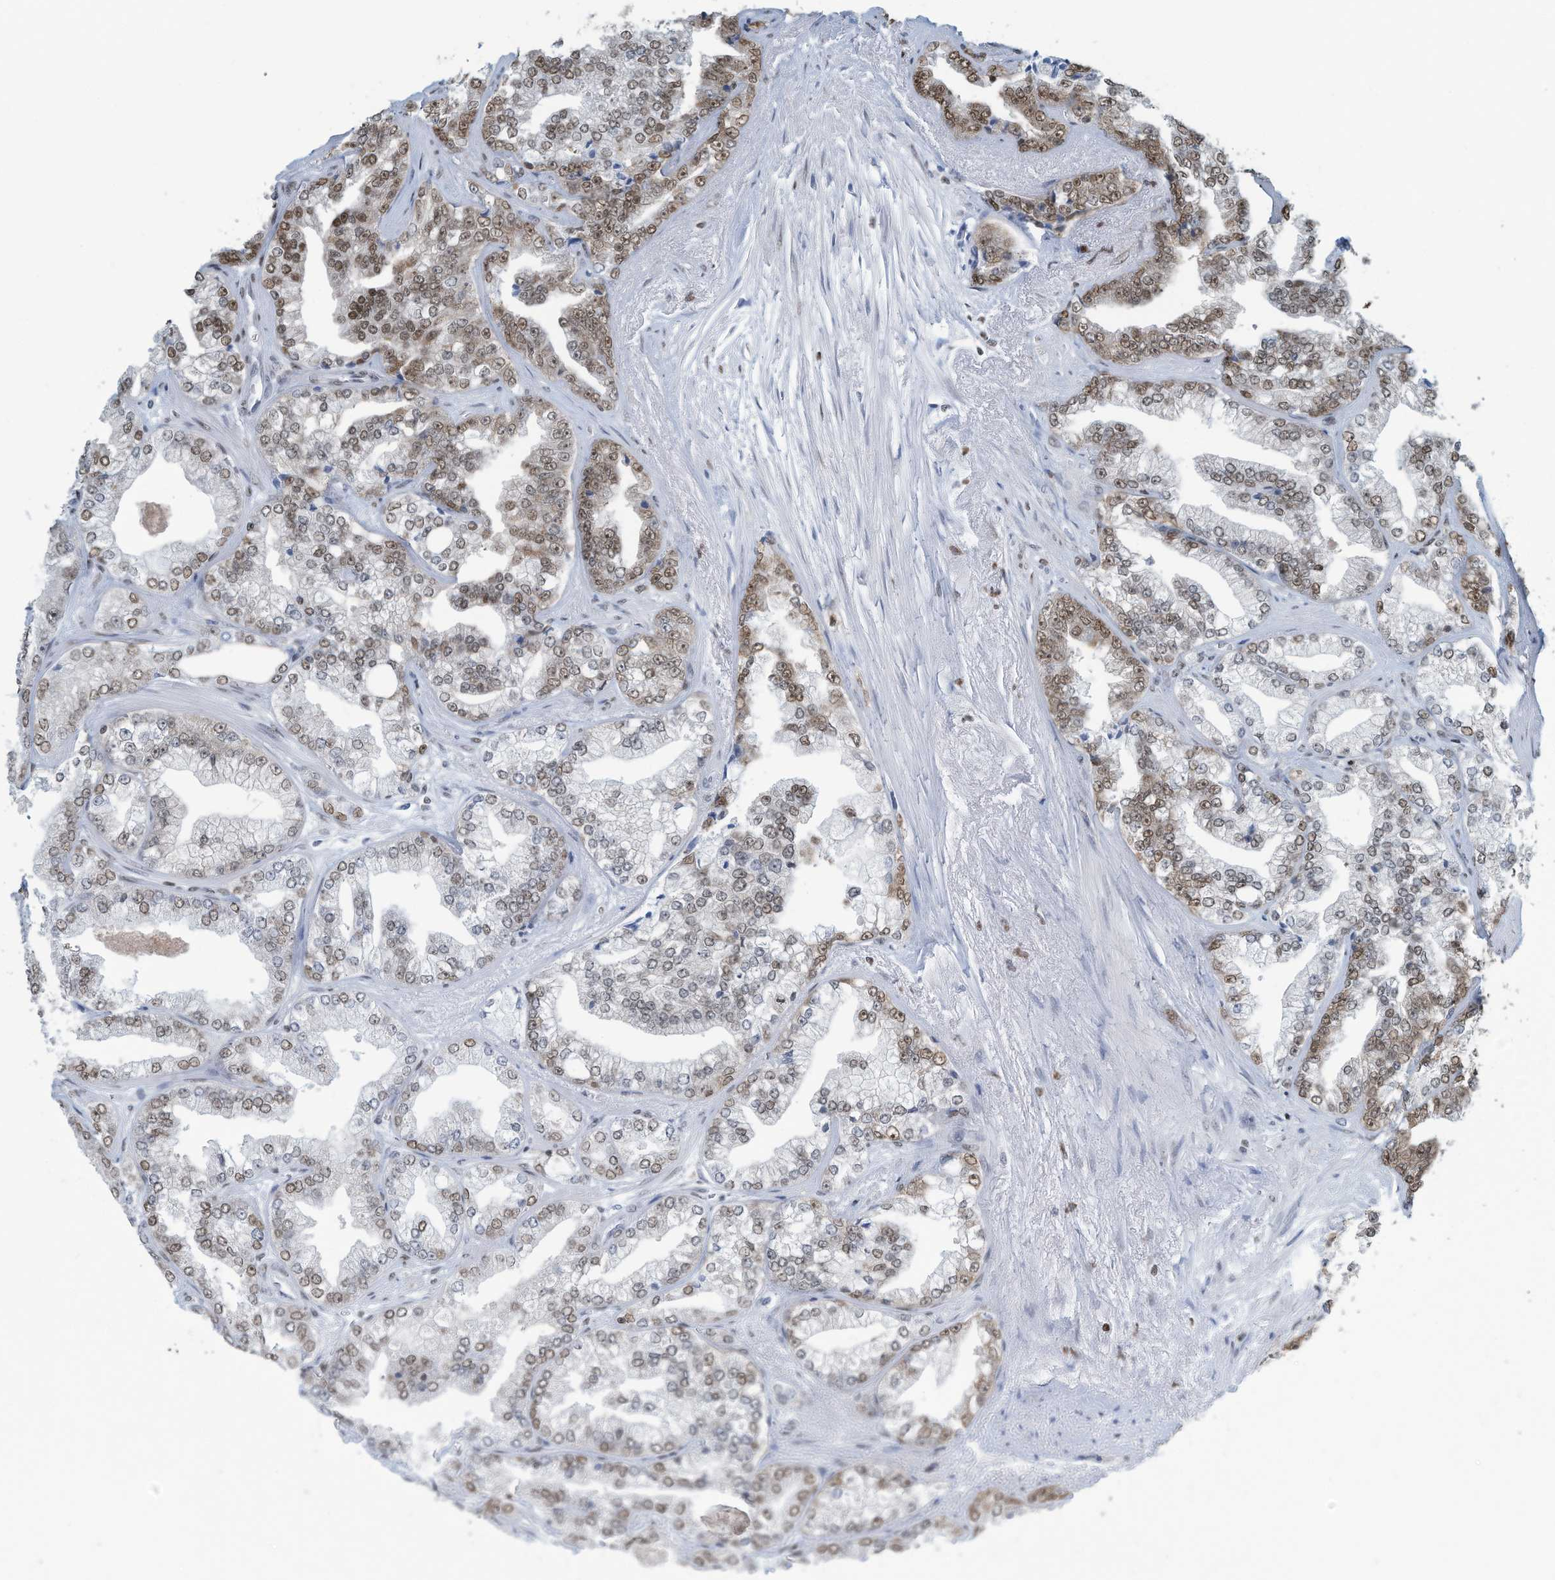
{"staining": {"intensity": "moderate", "quantity": ">75%", "location": "nuclear"}, "tissue": "prostate cancer", "cell_type": "Tumor cells", "image_type": "cancer", "snomed": [{"axis": "morphology", "description": "Adenocarcinoma, High grade"}, {"axis": "topography", "description": "Prostate"}], "caption": "A high-resolution histopathology image shows immunohistochemistry (IHC) staining of prostate cancer, which demonstrates moderate nuclear expression in approximately >75% of tumor cells.", "gene": "SARNP", "patient": {"sex": "male", "age": 71}}